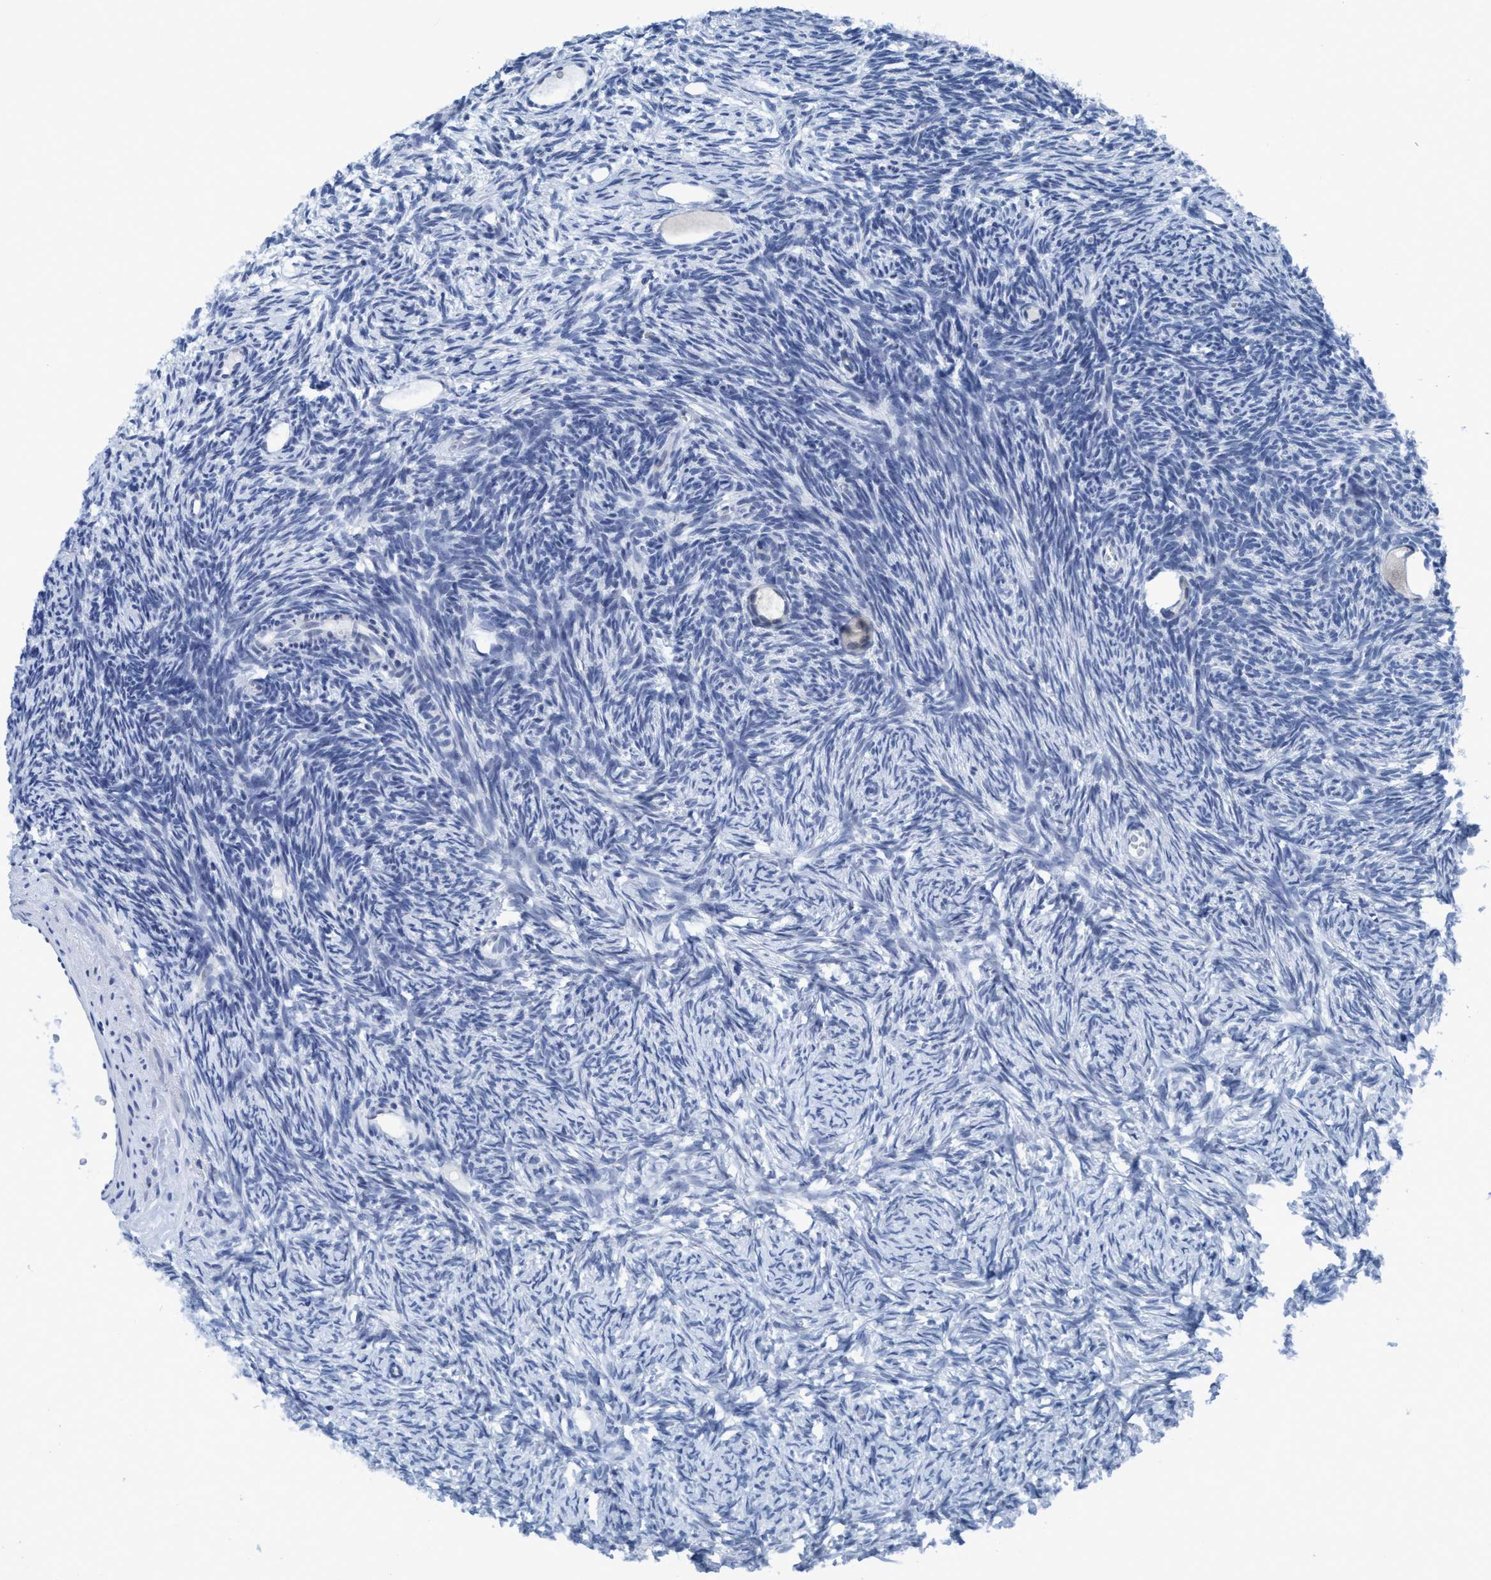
{"staining": {"intensity": "negative", "quantity": "none", "location": "none"}, "tissue": "ovary", "cell_type": "Follicle cells", "image_type": "normal", "snomed": [{"axis": "morphology", "description": "Normal tissue, NOS"}, {"axis": "topography", "description": "Ovary"}], "caption": "DAB immunohistochemical staining of benign ovary reveals no significant staining in follicle cells. (DAB (3,3'-diaminobenzidine) immunohistochemistry, high magnification).", "gene": "DNAI1", "patient": {"sex": "female", "age": 34}}